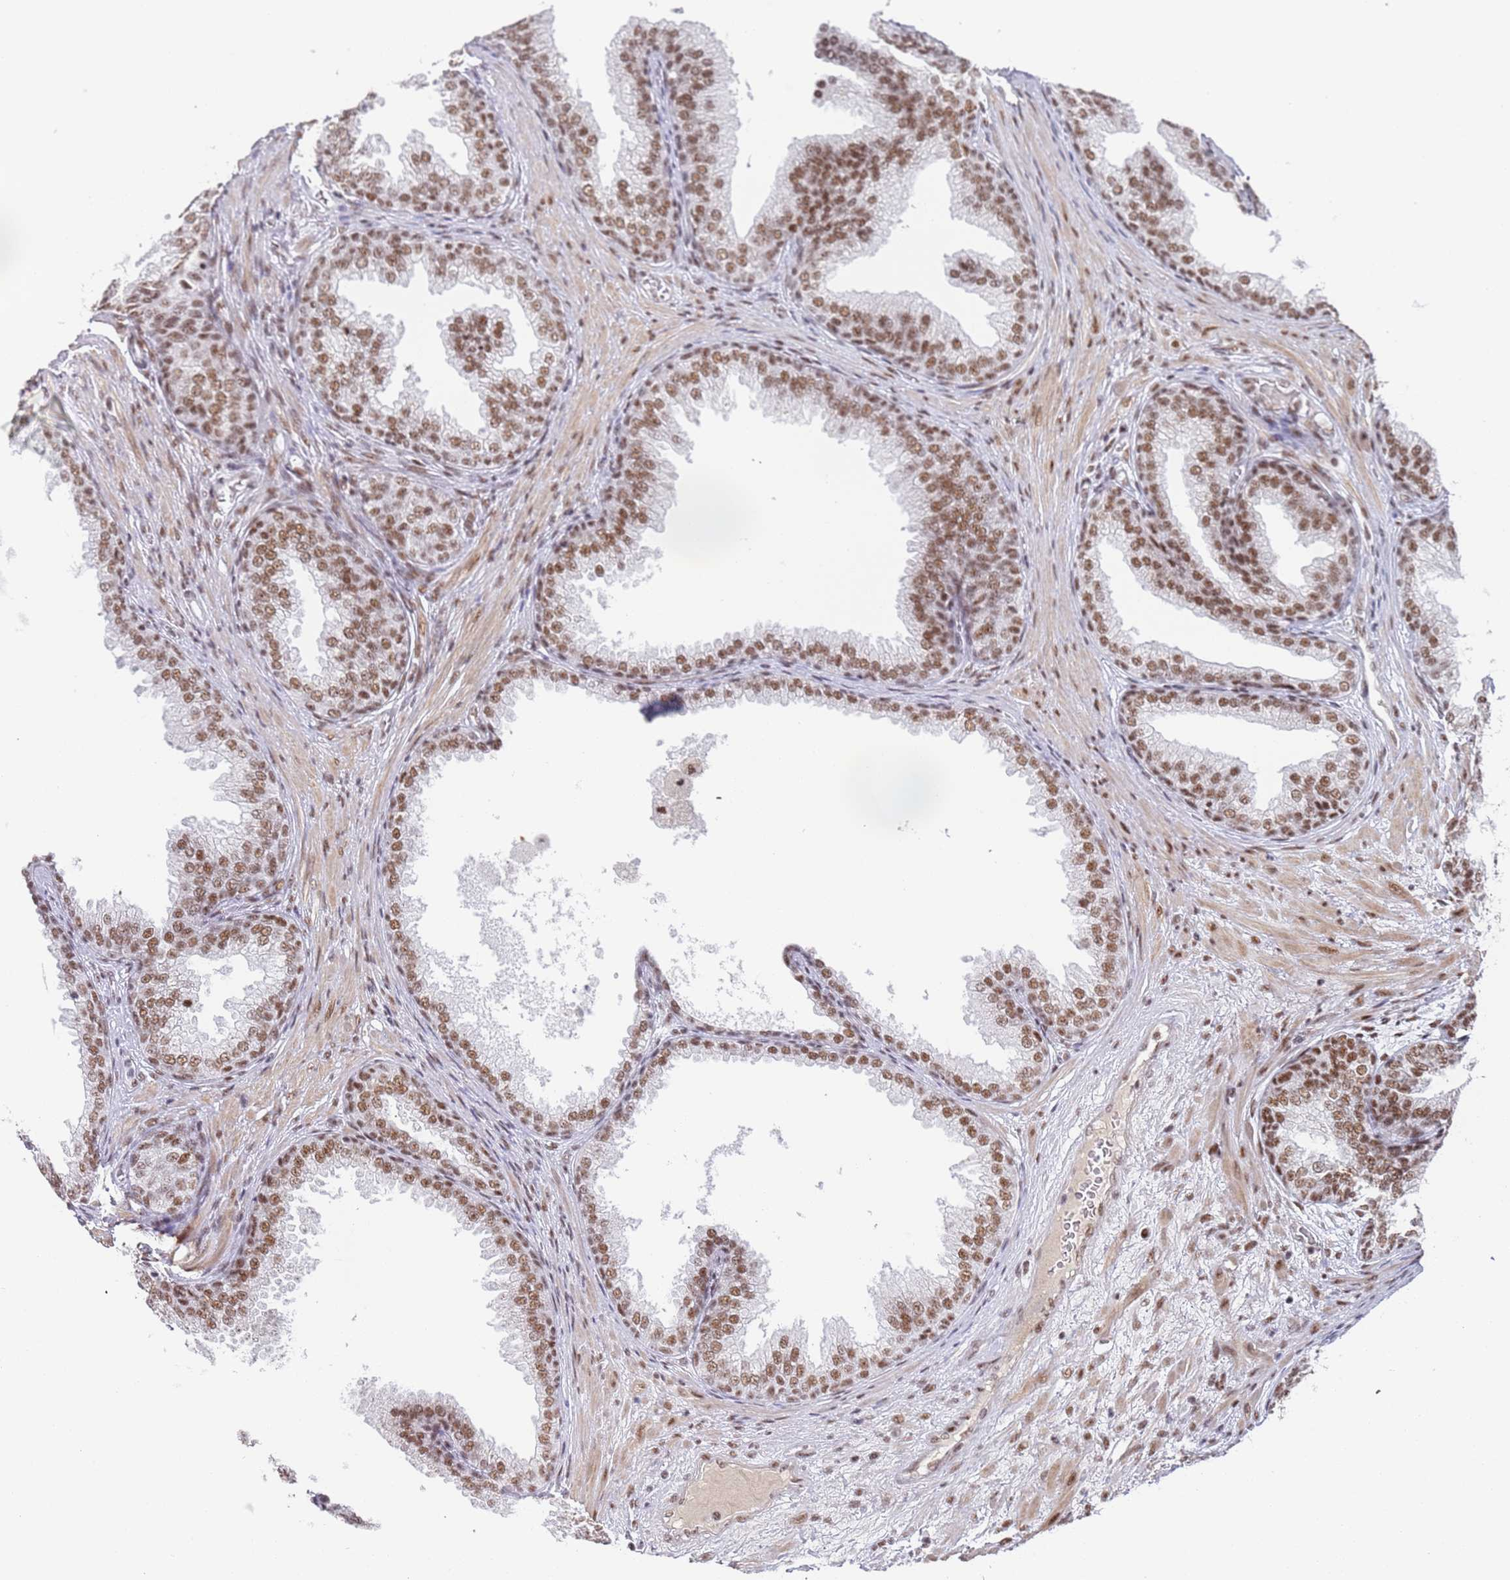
{"staining": {"intensity": "moderate", "quantity": ">75%", "location": "nuclear"}, "tissue": "prostate", "cell_type": "Glandular cells", "image_type": "normal", "snomed": [{"axis": "morphology", "description": "Normal tissue, NOS"}, {"axis": "topography", "description": "Prostate"}], "caption": "Immunohistochemical staining of unremarkable human prostate exhibits medium levels of moderate nuclear positivity in approximately >75% of glandular cells.", "gene": "AKAP8L", "patient": {"sex": "male", "age": 76}}